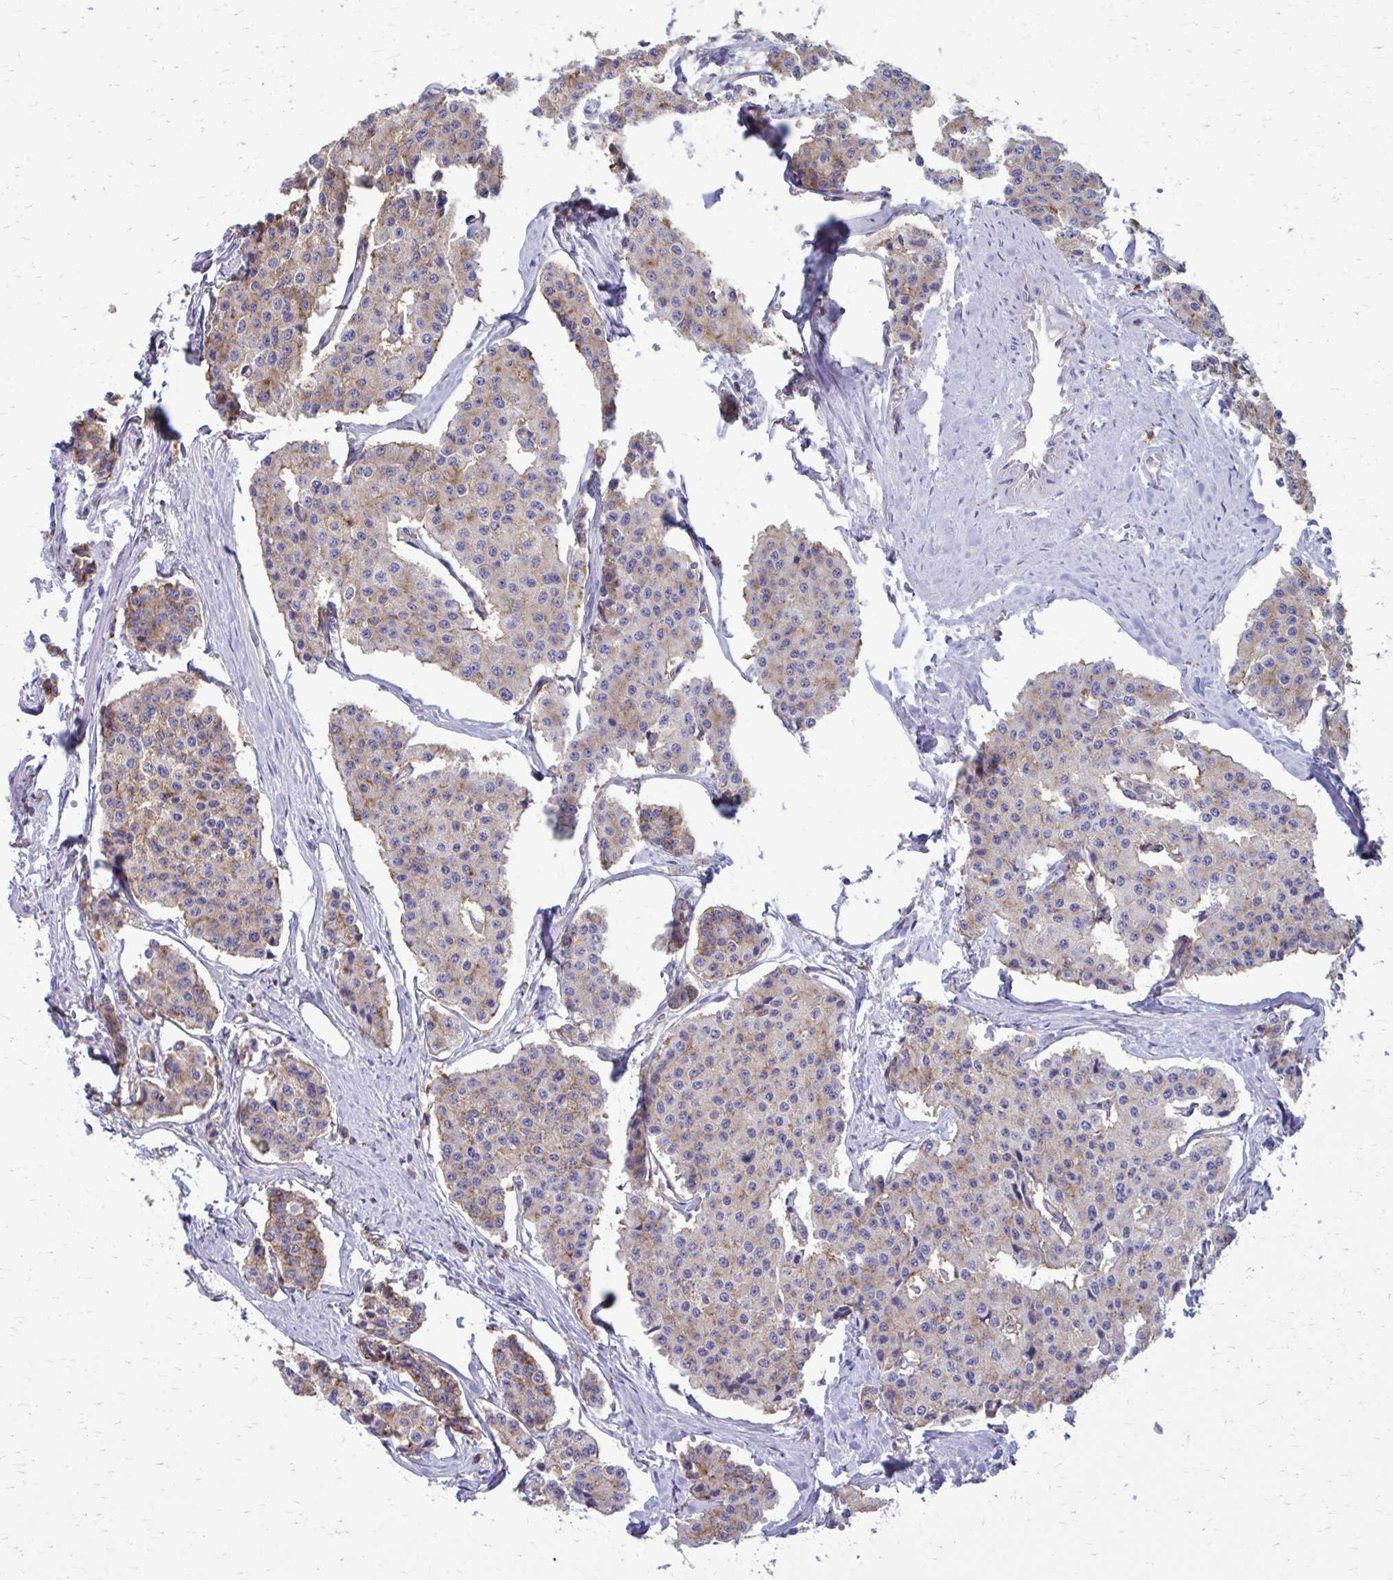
{"staining": {"intensity": "weak", "quantity": "25%-75%", "location": "cytoplasmic/membranous"}, "tissue": "carcinoid", "cell_type": "Tumor cells", "image_type": "cancer", "snomed": [{"axis": "morphology", "description": "Carcinoid, malignant, NOS"}, {"axis": "topography", "description": "Small intestine"}], "caption": "The photomicrograph demonstrates a brown stain indicating the presence of a protein in the cytoplasmic/membranous of tumor cells in carcinoid.", "gene": "CLTA", "patient": {"sex": "female", "age": 65}}